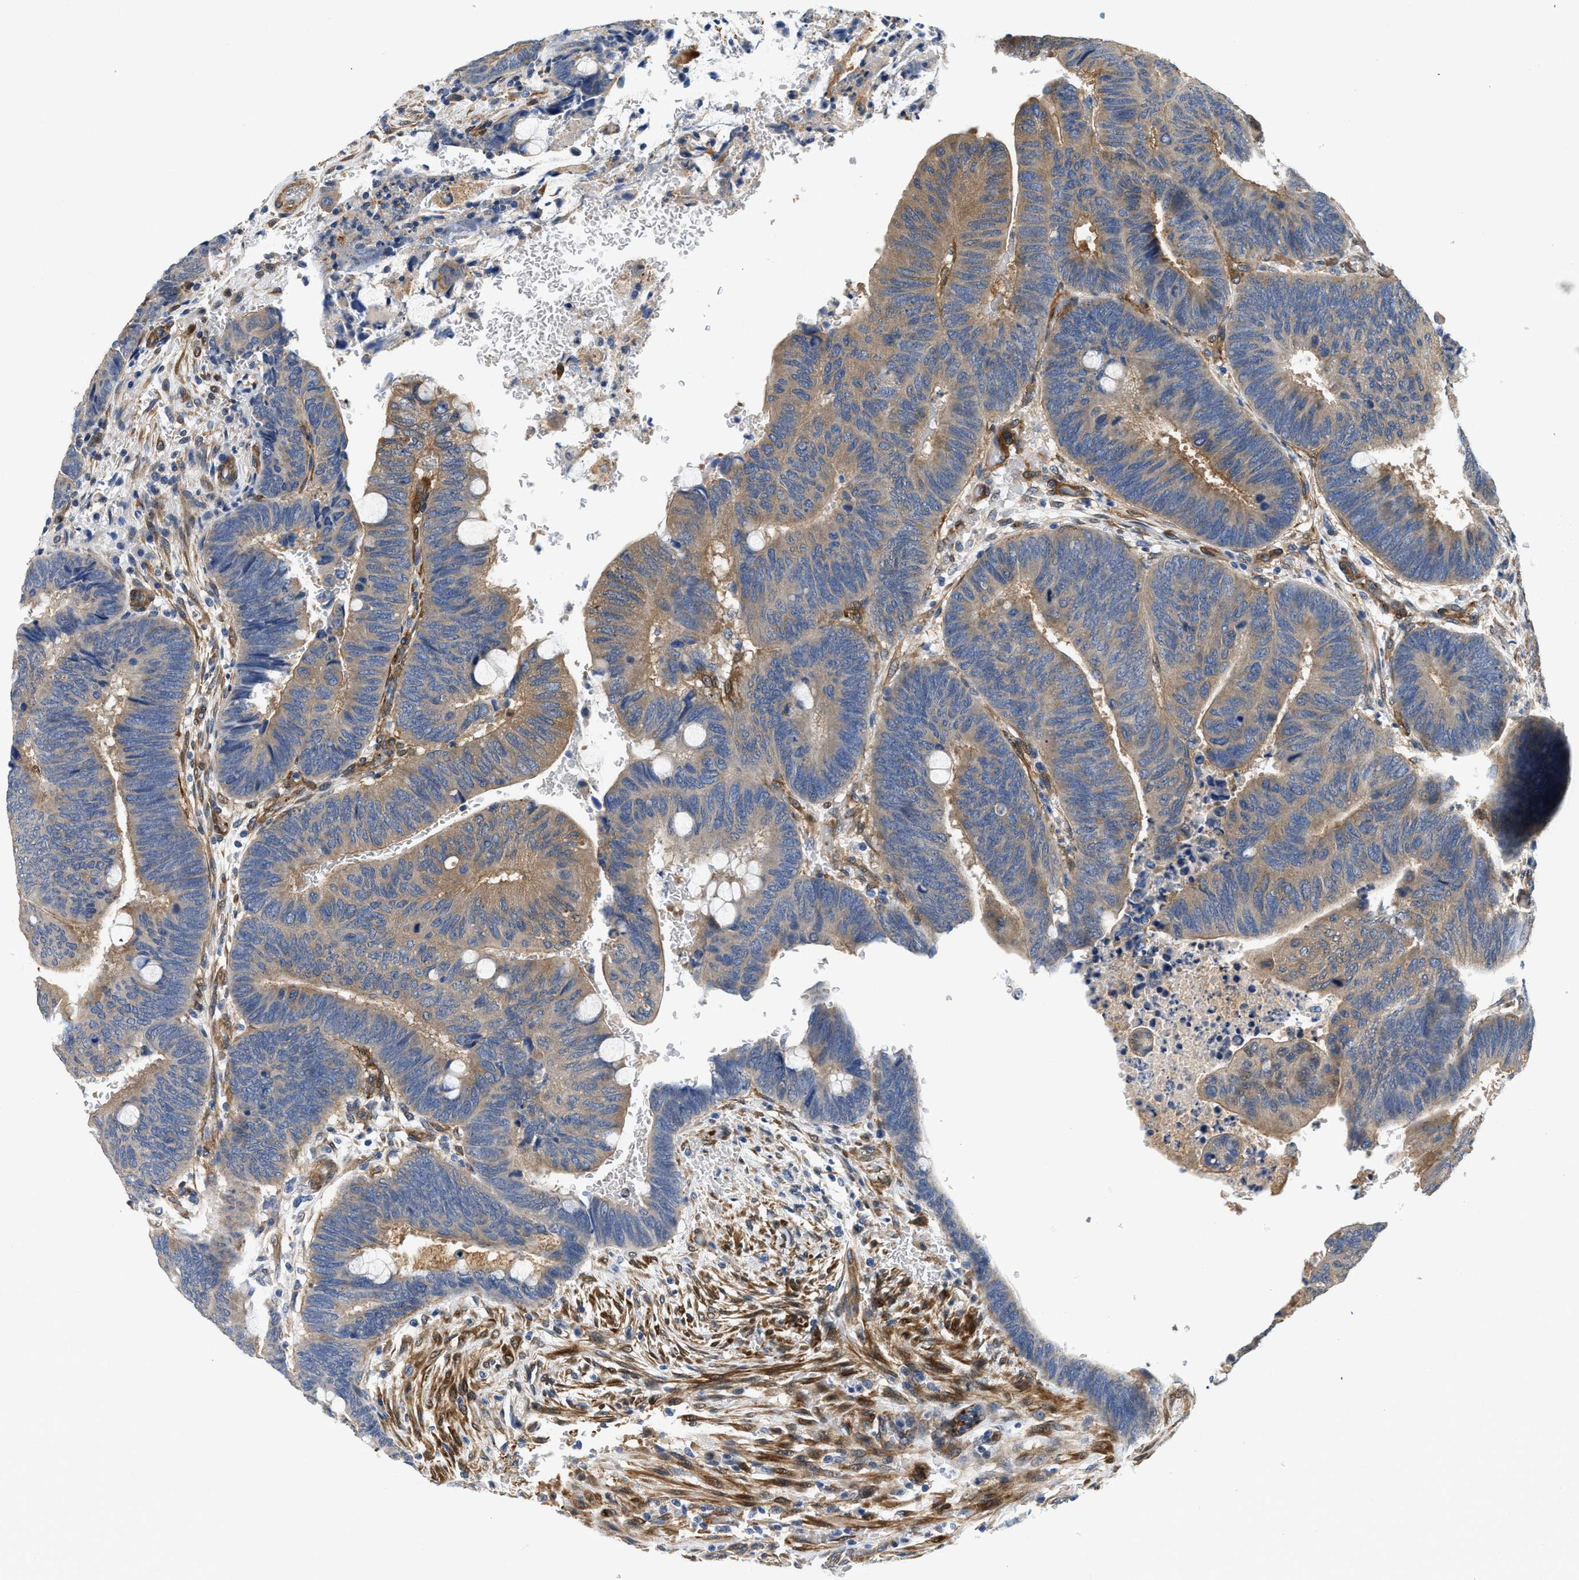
{"staining": {"intensity": "weak", "quantity": ">75%", "location": "cytoplasmic/membranous"}, "tissue": "colorectal cancer", "cell_type": "Tumor cells", "image_type": "cancer", "snomed": [{"axis": "morphology", "description": "Normal tissue, NOS"}, {"axis": "morphology", "description": "Adenocarcinoma, NOS"}, {"axis": "topography", "description": "Rectum"}], "caption": "Approximately >75% of tumor cells in adenocarcinoma (colorectal) reveal weak cytoplasmic/membranous protein staining as visualized by brown immunohistochemical staining.", "gene": "RAPH1", "patient": {"sex": "male", "age": 92}}